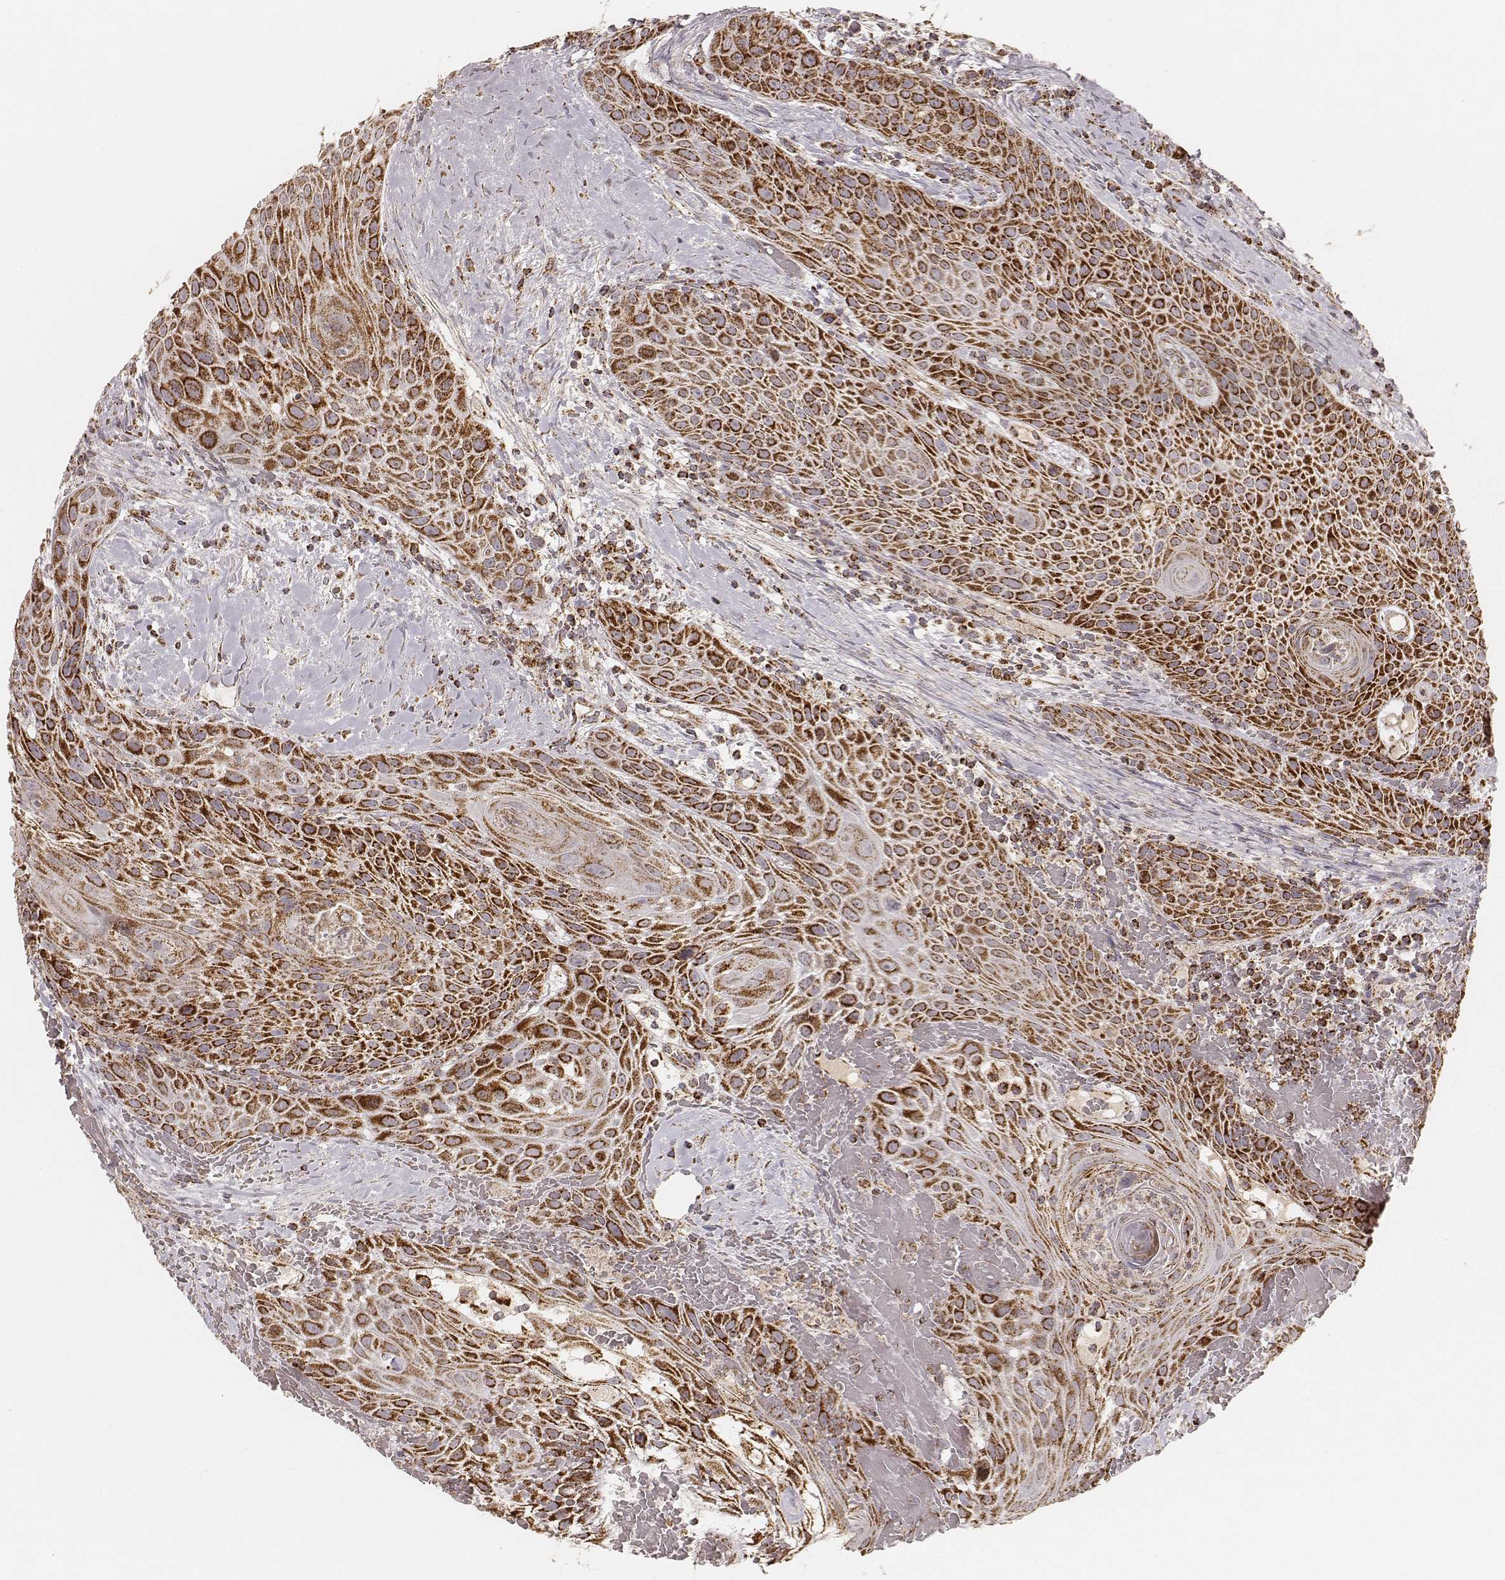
{"staining": {"intensity": "strong", "quantity": ">75%", "location": "cytoplasmic/membranous"}, "tissue": "head and neck cancer", "cell_type": "Tumor cells", "image_type": "cancer", "snomed": [{"axis": "morphology", "description": "Squamous cell carcinoma, NOS"}, {"axis": "topography", "description": "Head-Neck"}], "caption": "A brown stain labels strong cytoplasmic/membranous expression of a protein in human squamous cell carcinoma (head and neck) tumor cells.", "gene": "CS", "patient": {"sex": "male", "age": 69}}